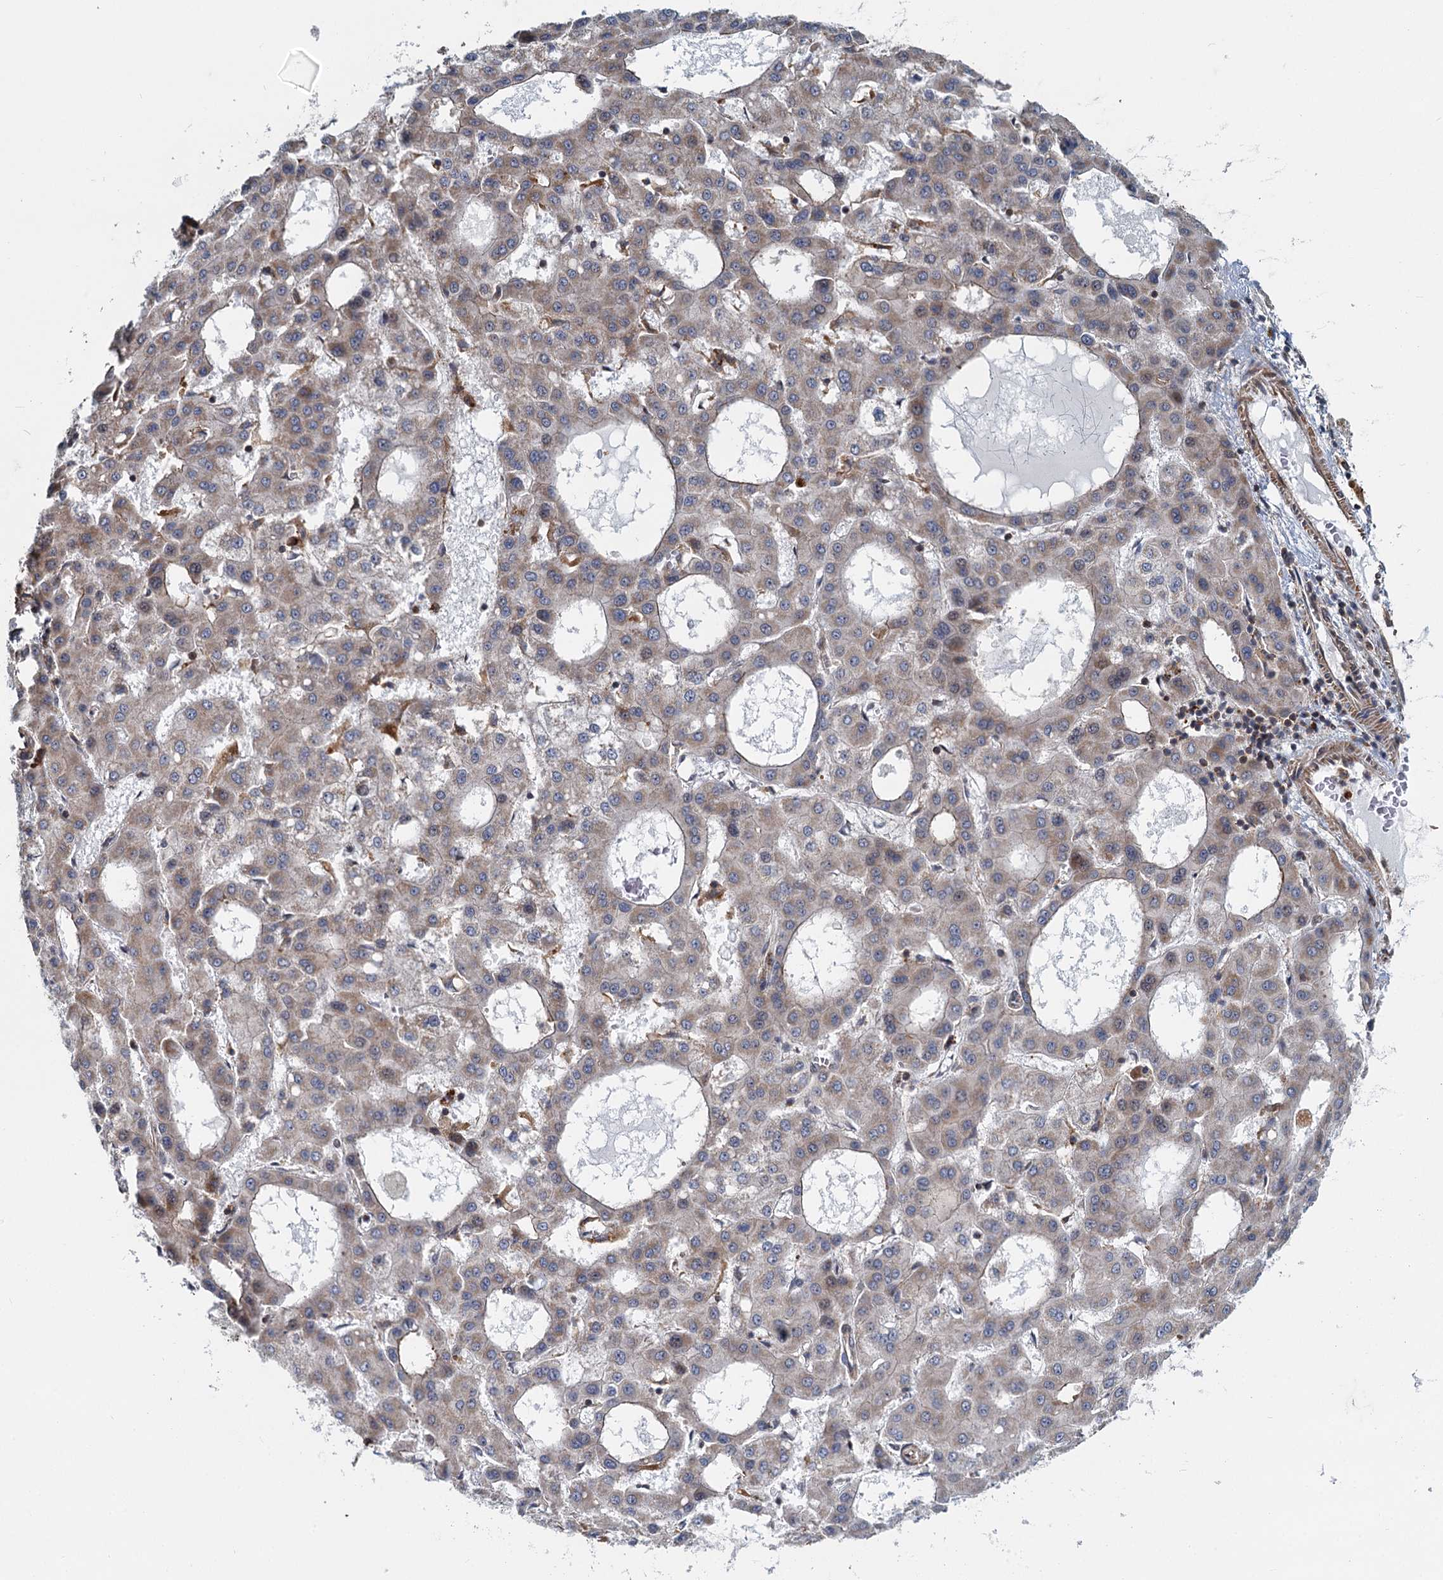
{"staining": {"intensity": "weak", "quantity": "25%-75%", "location": "cytoplasmic/membranous"}, "tissue": "liver cancer", "cell_type": "Tumor cells", "image_type": "cancer", "snomed": [{"axis": "morphology", "description": "Carcinoma, Hepatocellular, NOS"}, {"axis": "topography", "description": "Liver"}], "caption": "This histopathology image demonstrates immunohistochemistry staining of liver cancer (hepatocellular carcinoma), with low weak cytoplasmic/membranous positivity in approximately 25%-75% of tumor cells.", "gene": "ADCY2", "patient": {"sex": "male", "age": 47}}